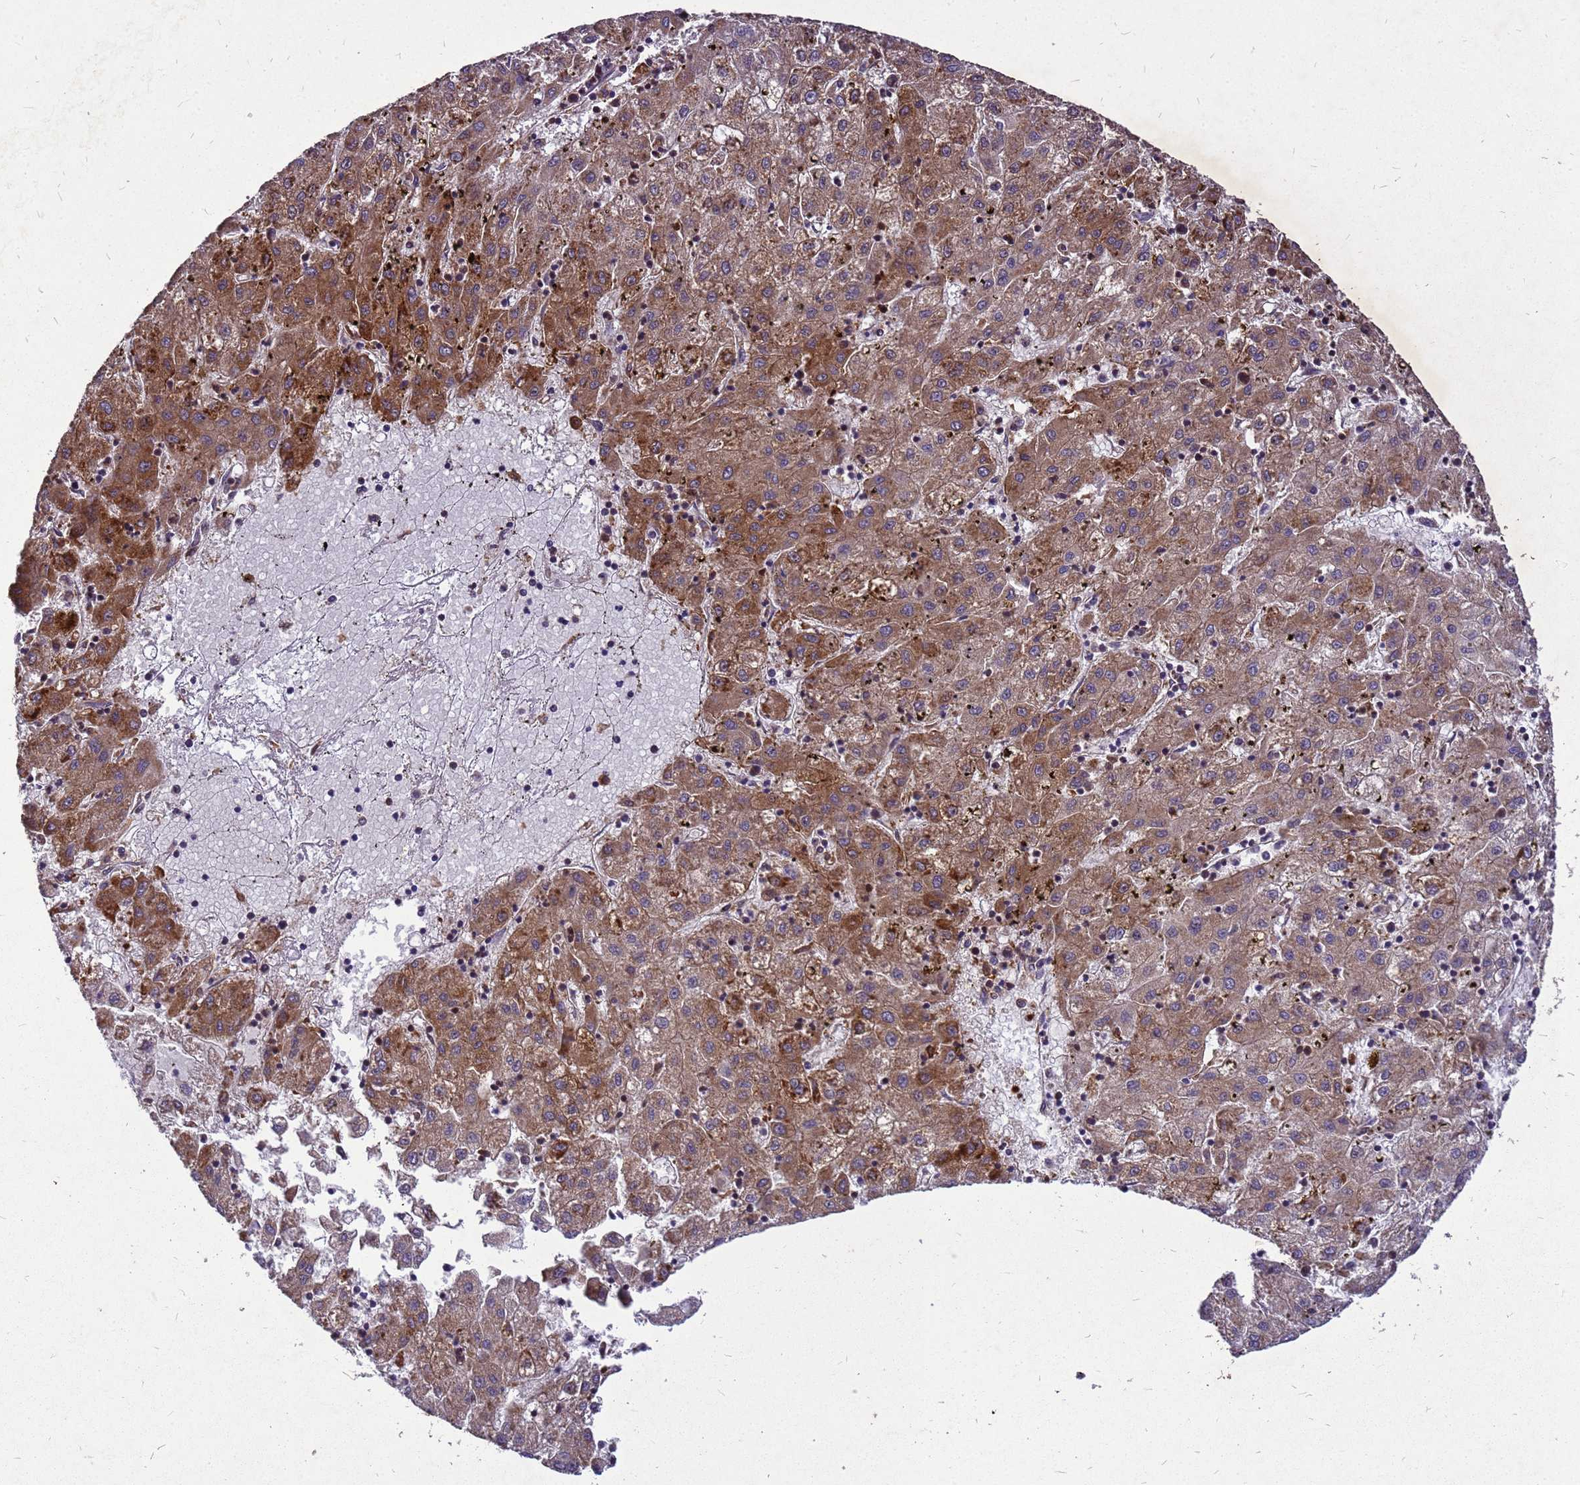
{"staining": {"intensity": "moderate", "quantity": ">75%", "location": "cytoplasmic/membranous"}, "tissue": "liver cancer", "cell_type": "Tumor cells", "image_type": "cancer", "snomed": [{"axis": "morphology", "description": "Carcinoma, Hepatocellular, NOS"}, {"axis": "topography", "description": "Liver"}], "caption": "Liver cancer stained for a protein reveals moderate cytoplasmic/membranous positivity in tumor cells.", "gene": "ZNF618", "patient": {"sex": "male", "age": 72}}